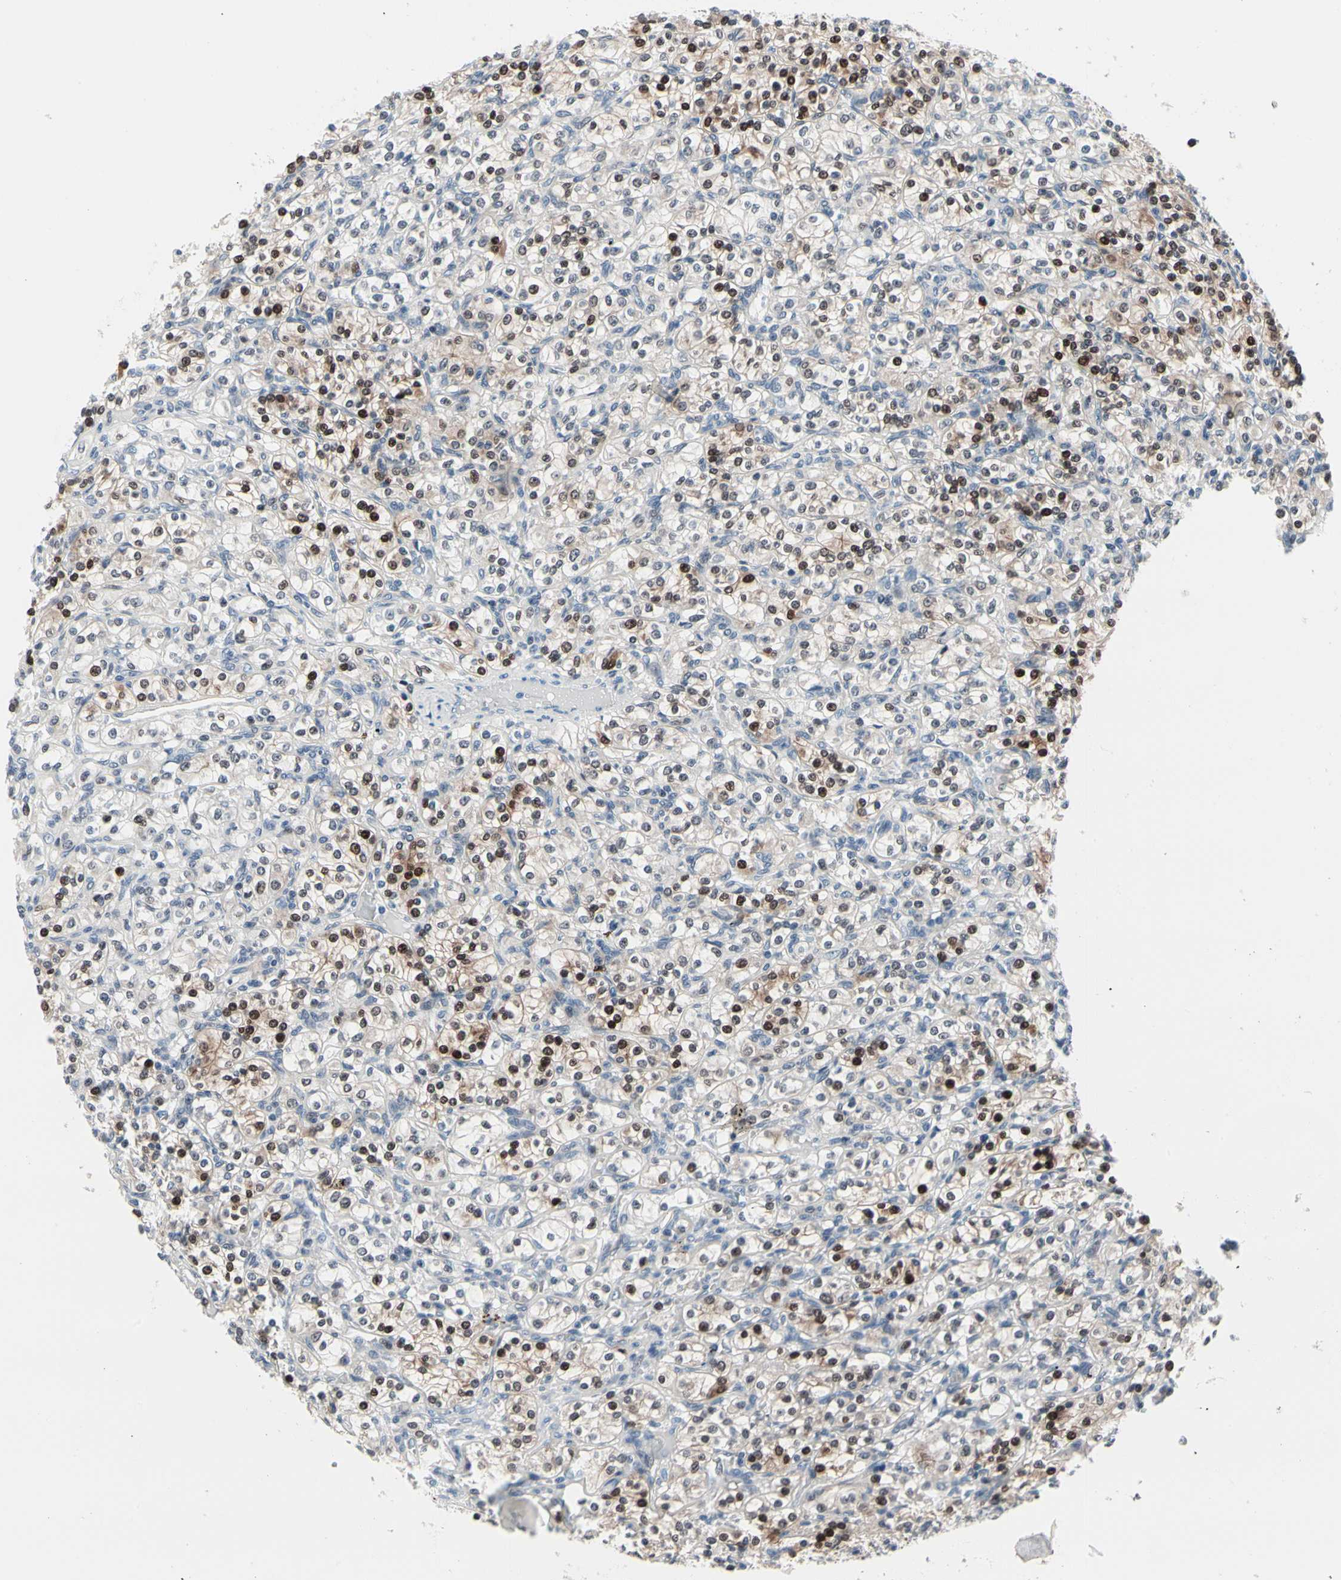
{"staining": {"intensity": "moderate", "quantity": "25%-75%", "location": "cytoplasmic/membranous,nuclear"}, "tissue": "renal cancer", "cell_type": "Tumor cells", "image_type": "cancer", "snomed": [{"axis": "morphology", "description": "Adenocarcinoma, NOS"}, {"axis": "topography", "description": "Kidney"}], "caption": "The micrograph exhibits immunohistochemical staining of adenocarcinoma (renal). There is moderate cytoplasmic/membranous and nuclear staining is present in approximately 25%-75% of tumor cells. (IHC, brightfield microscopy, high magnification).", "gene": "TXN", "patient": {"sex": "male", "age": 77}}